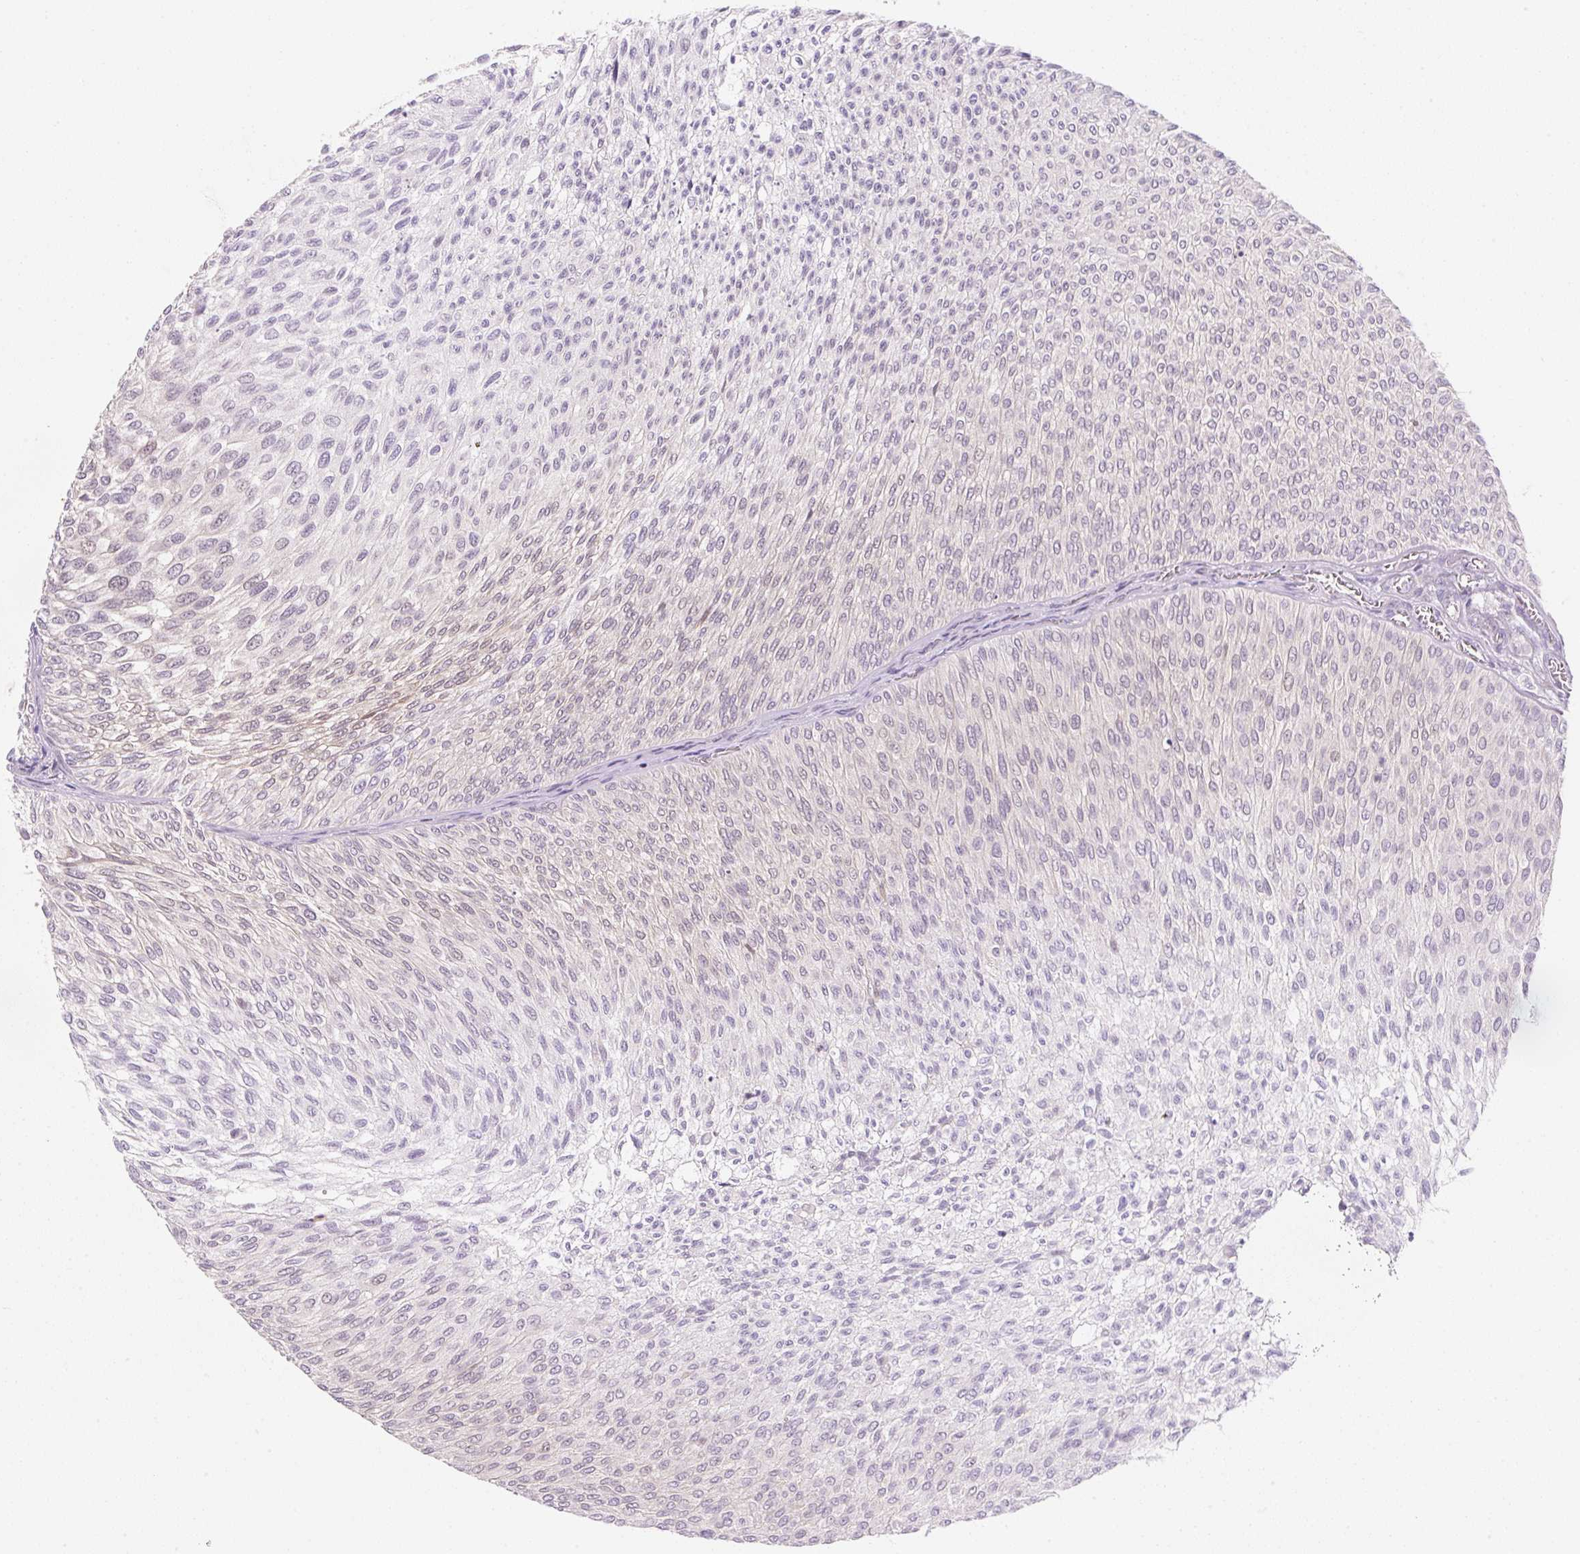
{"staining": {"intensity": "weak", "quantity": "<25%", "location": "nuclear"}, "tissue": "urothelial cancer", "cell_type": "Tumor cells", "image_type": "cancer", "snomed": [{"axis": "morphology", "description": "Urothelial carcinoma, Low grade"}, {"axis": "topography", "description": "Urinary bladder"}], "caption": "DAB immunohistochemical staining of human urothelial cancer demonstrates no significant expression in tumor cells.", "gene": "SYNE3", "patient": {"sex": "male", "age": 91}}